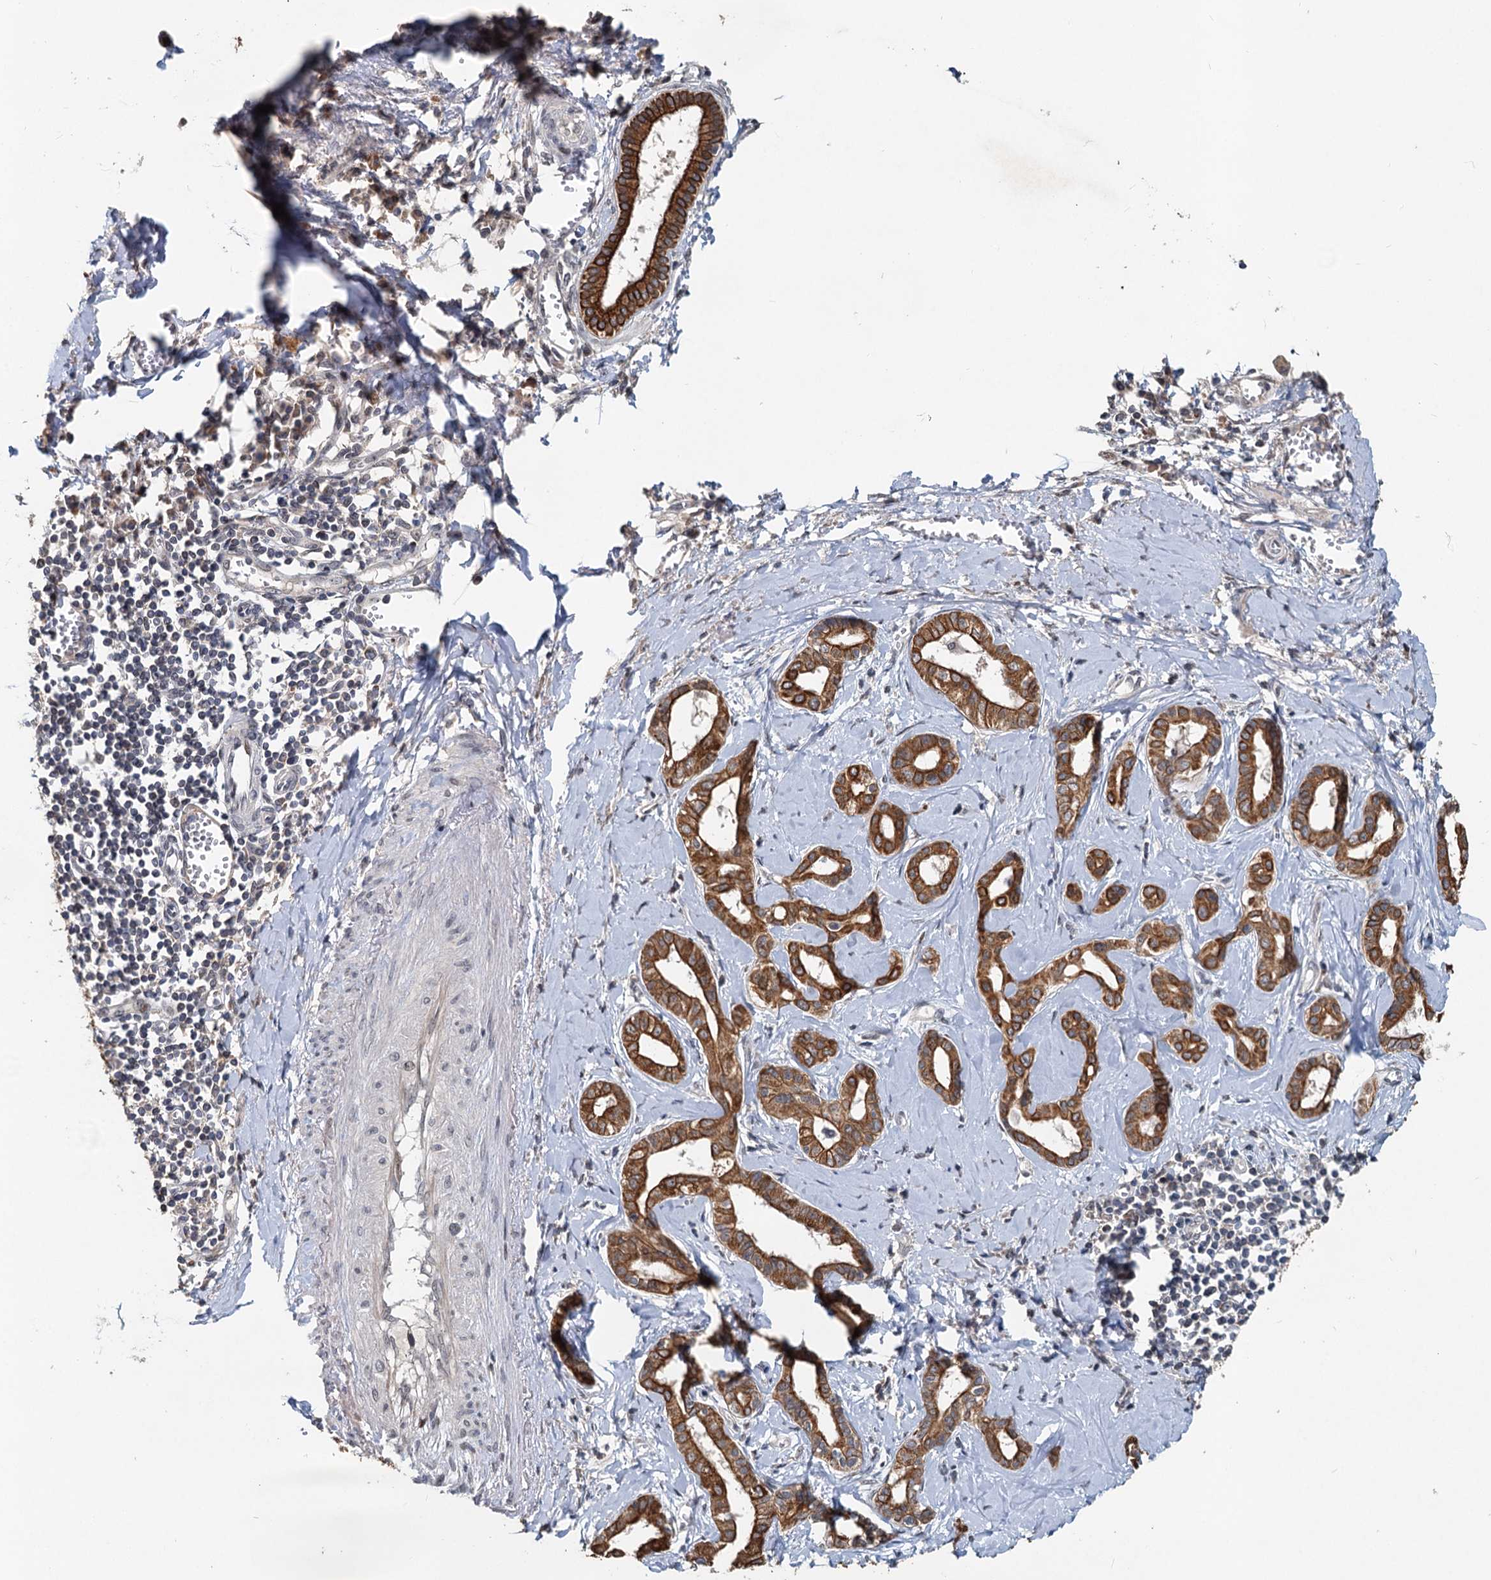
{"staining": {"intensity": "strong", "quantity": ">75%", "location": "cytoplasmic/membranous"}, "tissue": "liver cancer", "cell_type": "Tumor cells", "image_type": "cancer", "snomed": [{"axis": "morphology", "description": "Cholangiocarcinoma"}, {"axis": "topography", "description": "Liver"}], "caption": "Protein staining of cholangiocarcinoma (liver) tissue shows strong cytoplasmic/membranous positivity in approximately >75% of tumor cells.", "gene": "RITA1", "patient": {"sex": "female", "age": 77}}